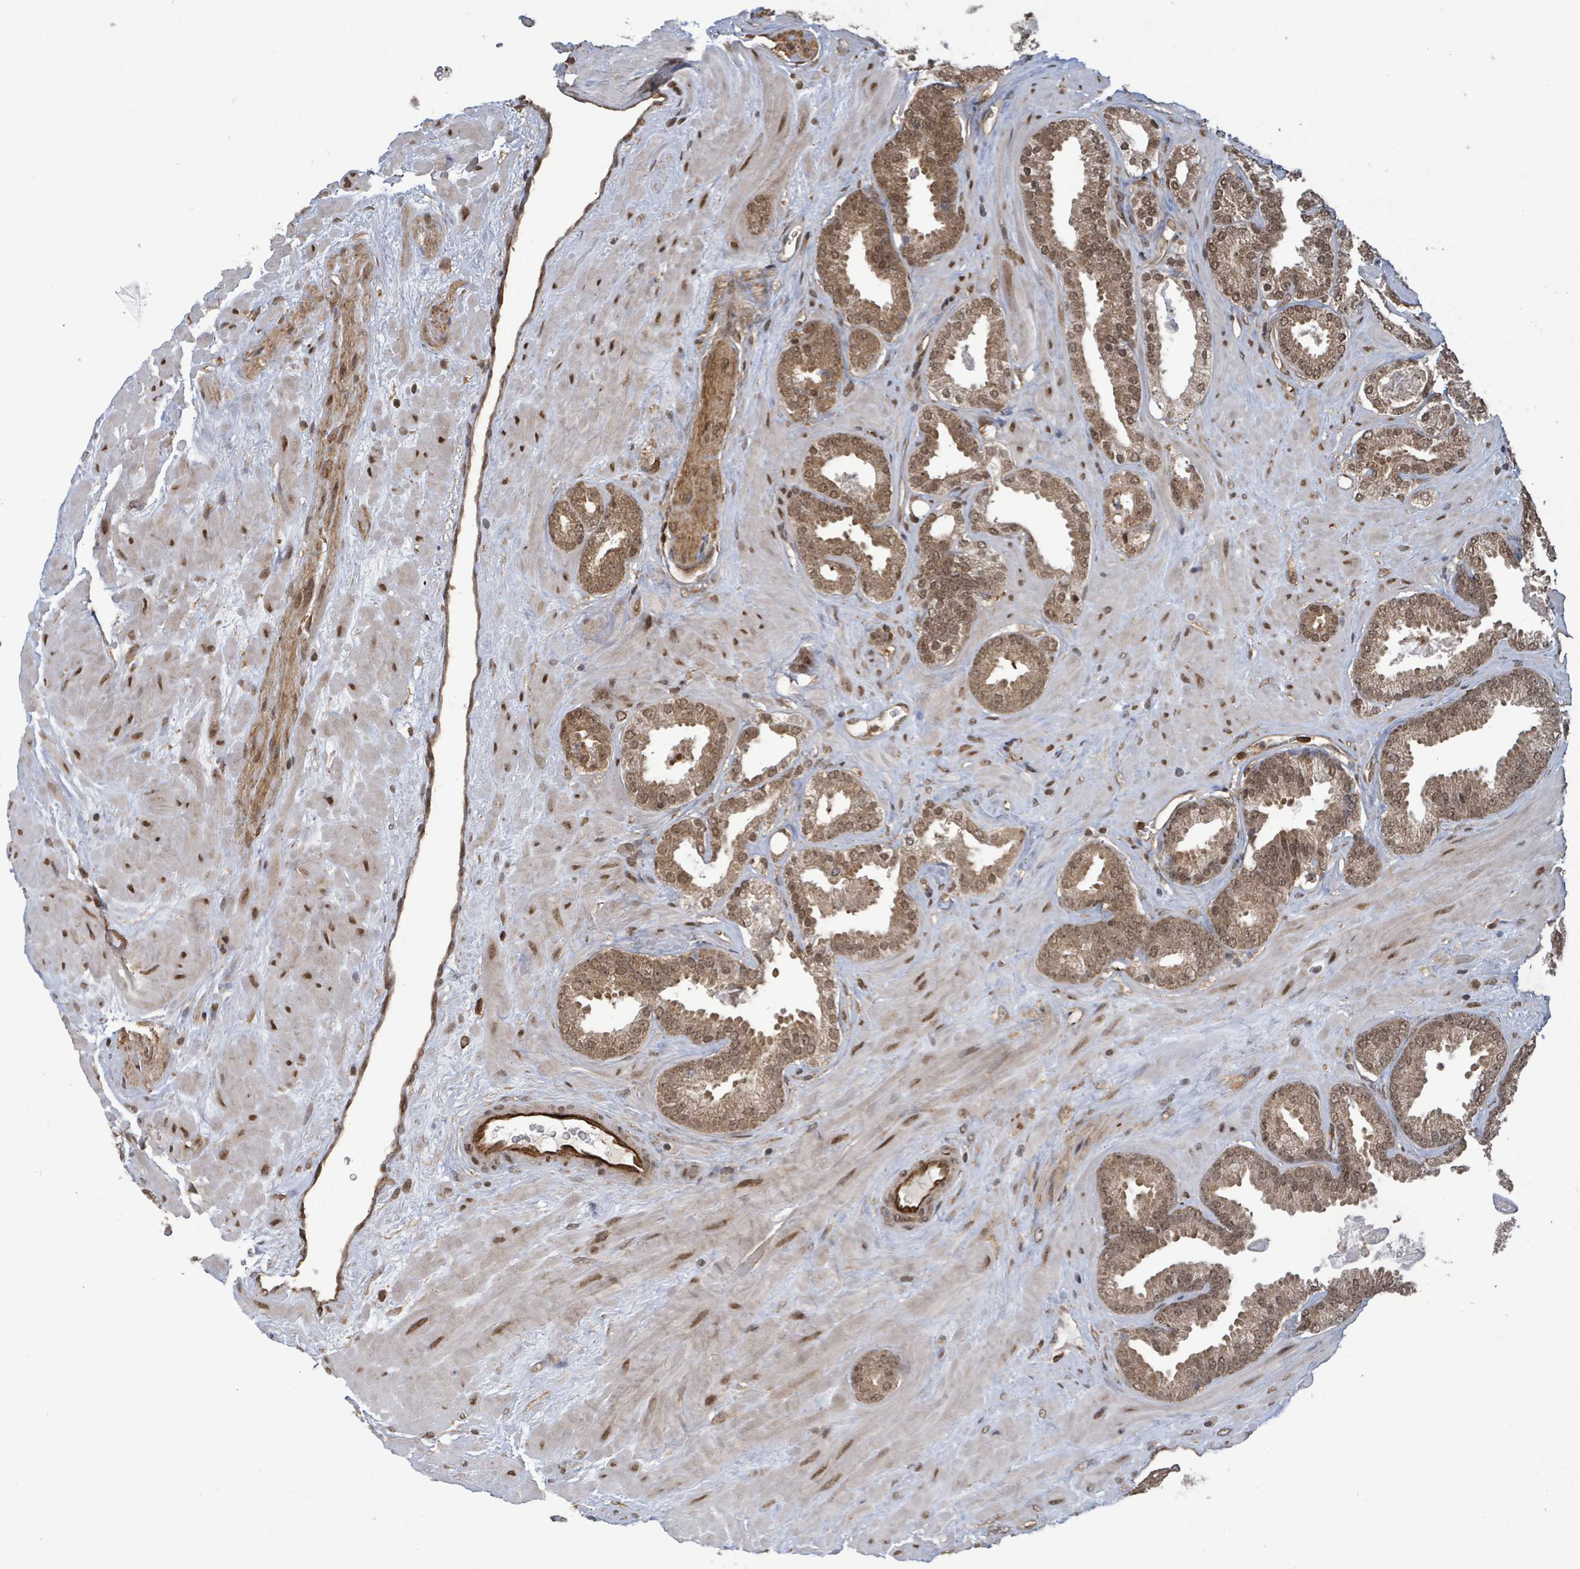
{"staining": {"intensity": "moderate", "quantity": ">75%", "location": "cytoplasmic/membranous,nuclear"}, "tissue": "prostate cancer", "cell_type": "Tumor cells", "image_type": "cancer", "snomed": [{"axis": "morphology", "description": "Adenocarcinoma, Low grade"}, {"axis": "topography", "description": "Prostate"}], "caption": "Immunohistochemistry (IHC) image of human low-grade adenocarcinoma (prostate) stained for a protein (brown), which exhibits medium levels of moderate cytoplasmic/membranous and nuclear positivity in about >75% of tumor cells.", "gene": "KLC1", "patient": {"sex": "male", "age": 62}}